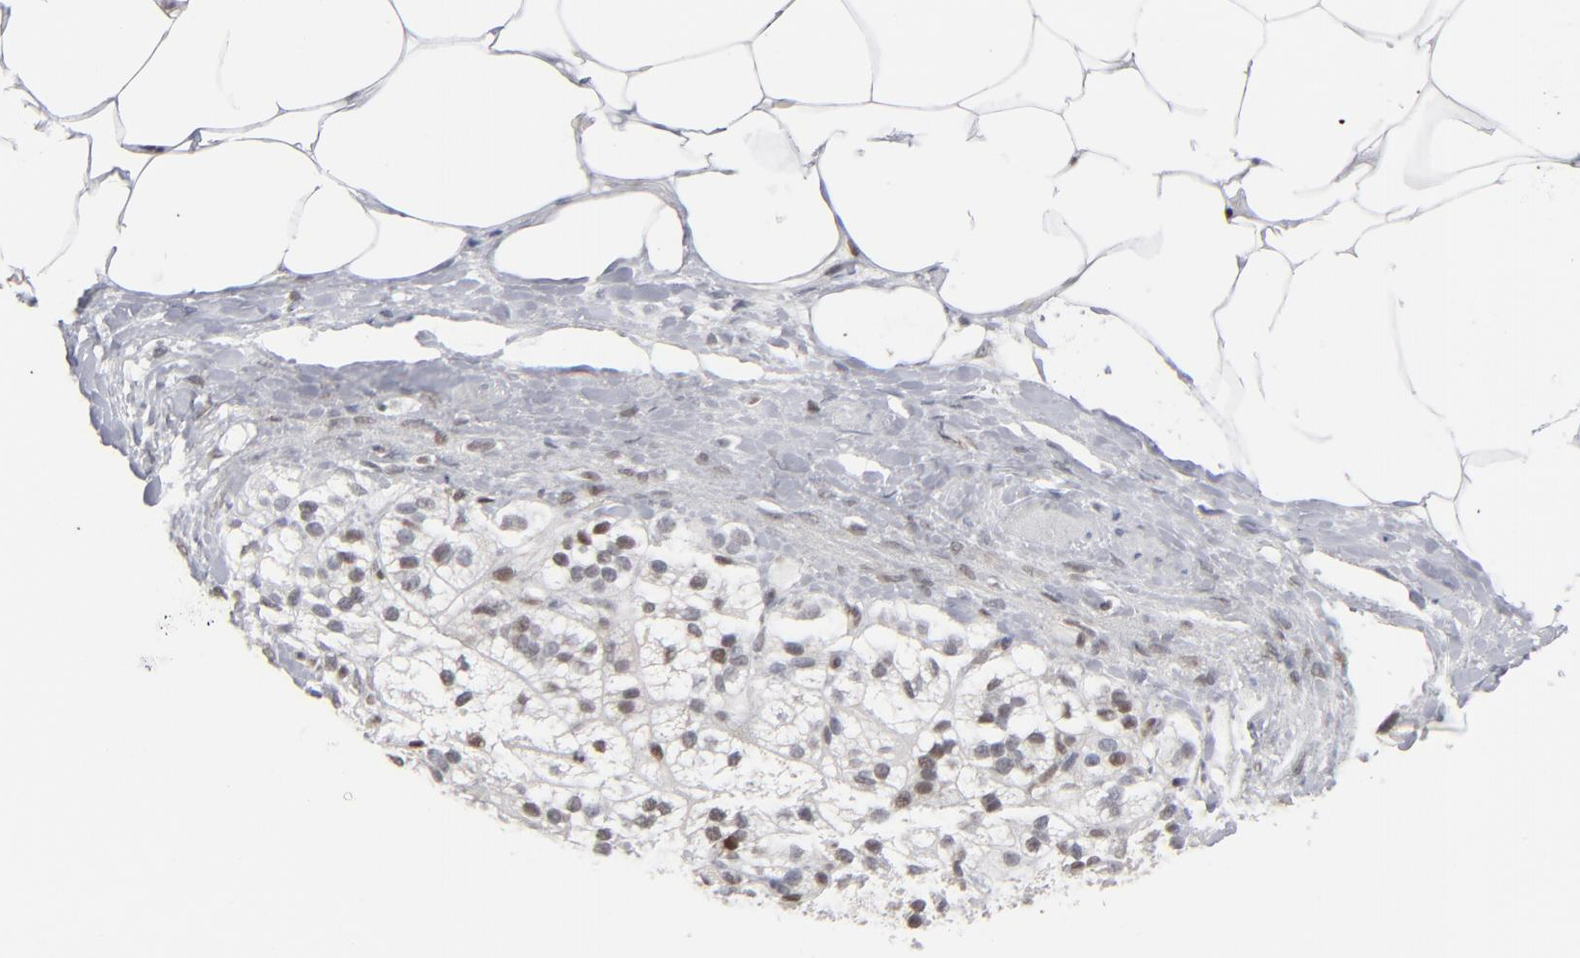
{"staining": {"intensity": "negative", "quantity": "none", "location": "none"}, "tissue": "adrenal gland", "cell_type": "Glandular cells", "image_type": "normal", "snomed": [{"axis": "morphology", "description": "Normal tissue, NOS"}, {"axis": "topography", "description": "Adrenal gland"}], "caption": "IHC histopathology image of unremarkable adrenal gland: human adrenal gland stained with DAB shows no significant protein expression in glandular cells. (Stains: DAB (3,3'-diaminobenzidine) IHC with hematoxylin counter stain, Microscopy: brightfield microscopy at high magnification).", "gene": "IRF9", "patient": {"sex": "male", "age": 35}}